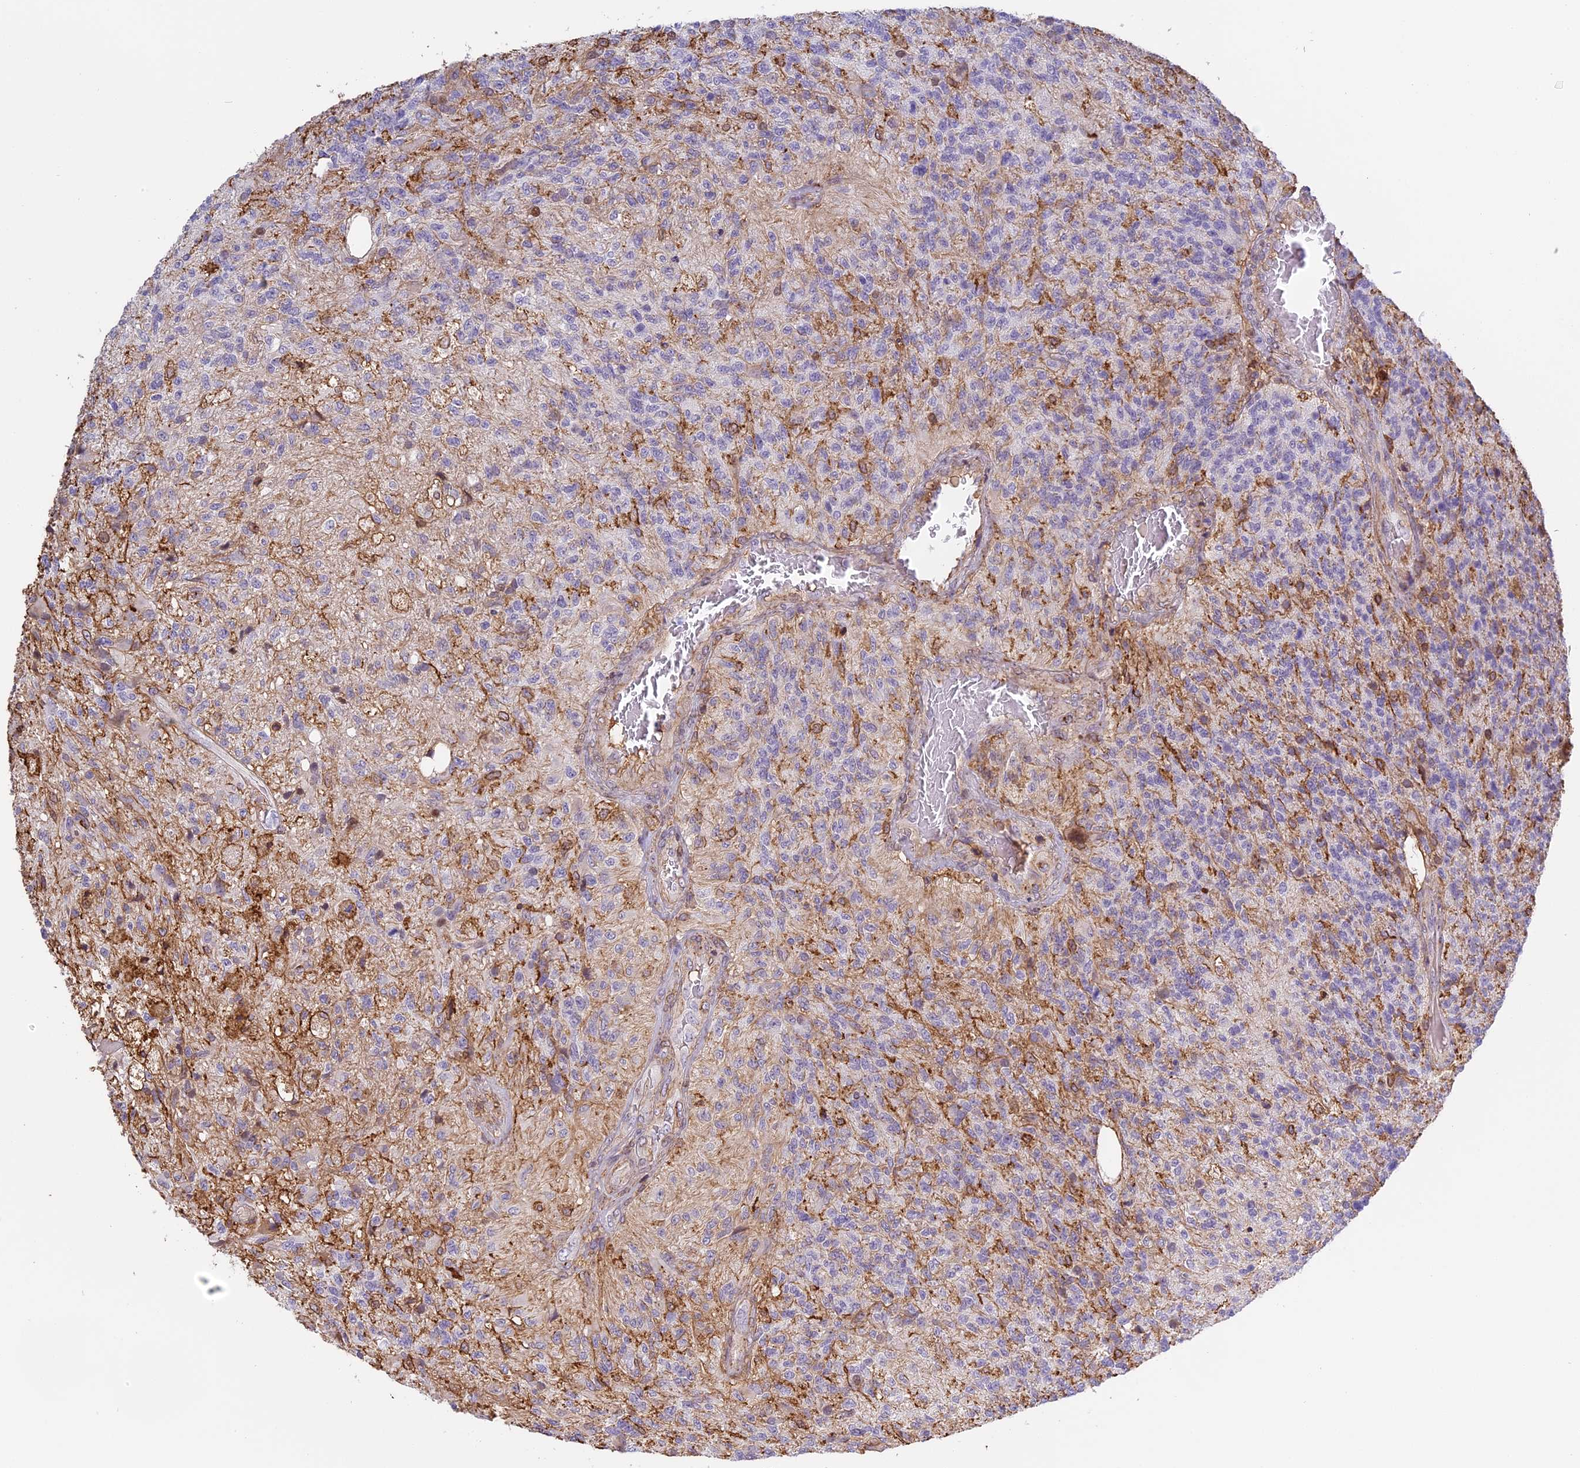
{"staining": {"intensity": "negative", "quantity": "none", "location": "none"}, "tissue": "glioma", "cell_type": "Tumor cells", "image_type": "cancer", "snomed": [{"axis": "morphology", "description": "Glioma, malignant, High grade"}, {"axis": "topography", "description": "Brain"}], "caption": "Protein analysis of glioma displays no significant staining in tumor cells.", "gene": "TMEM255B", "patient": {"sex": "male", "age": 56}}